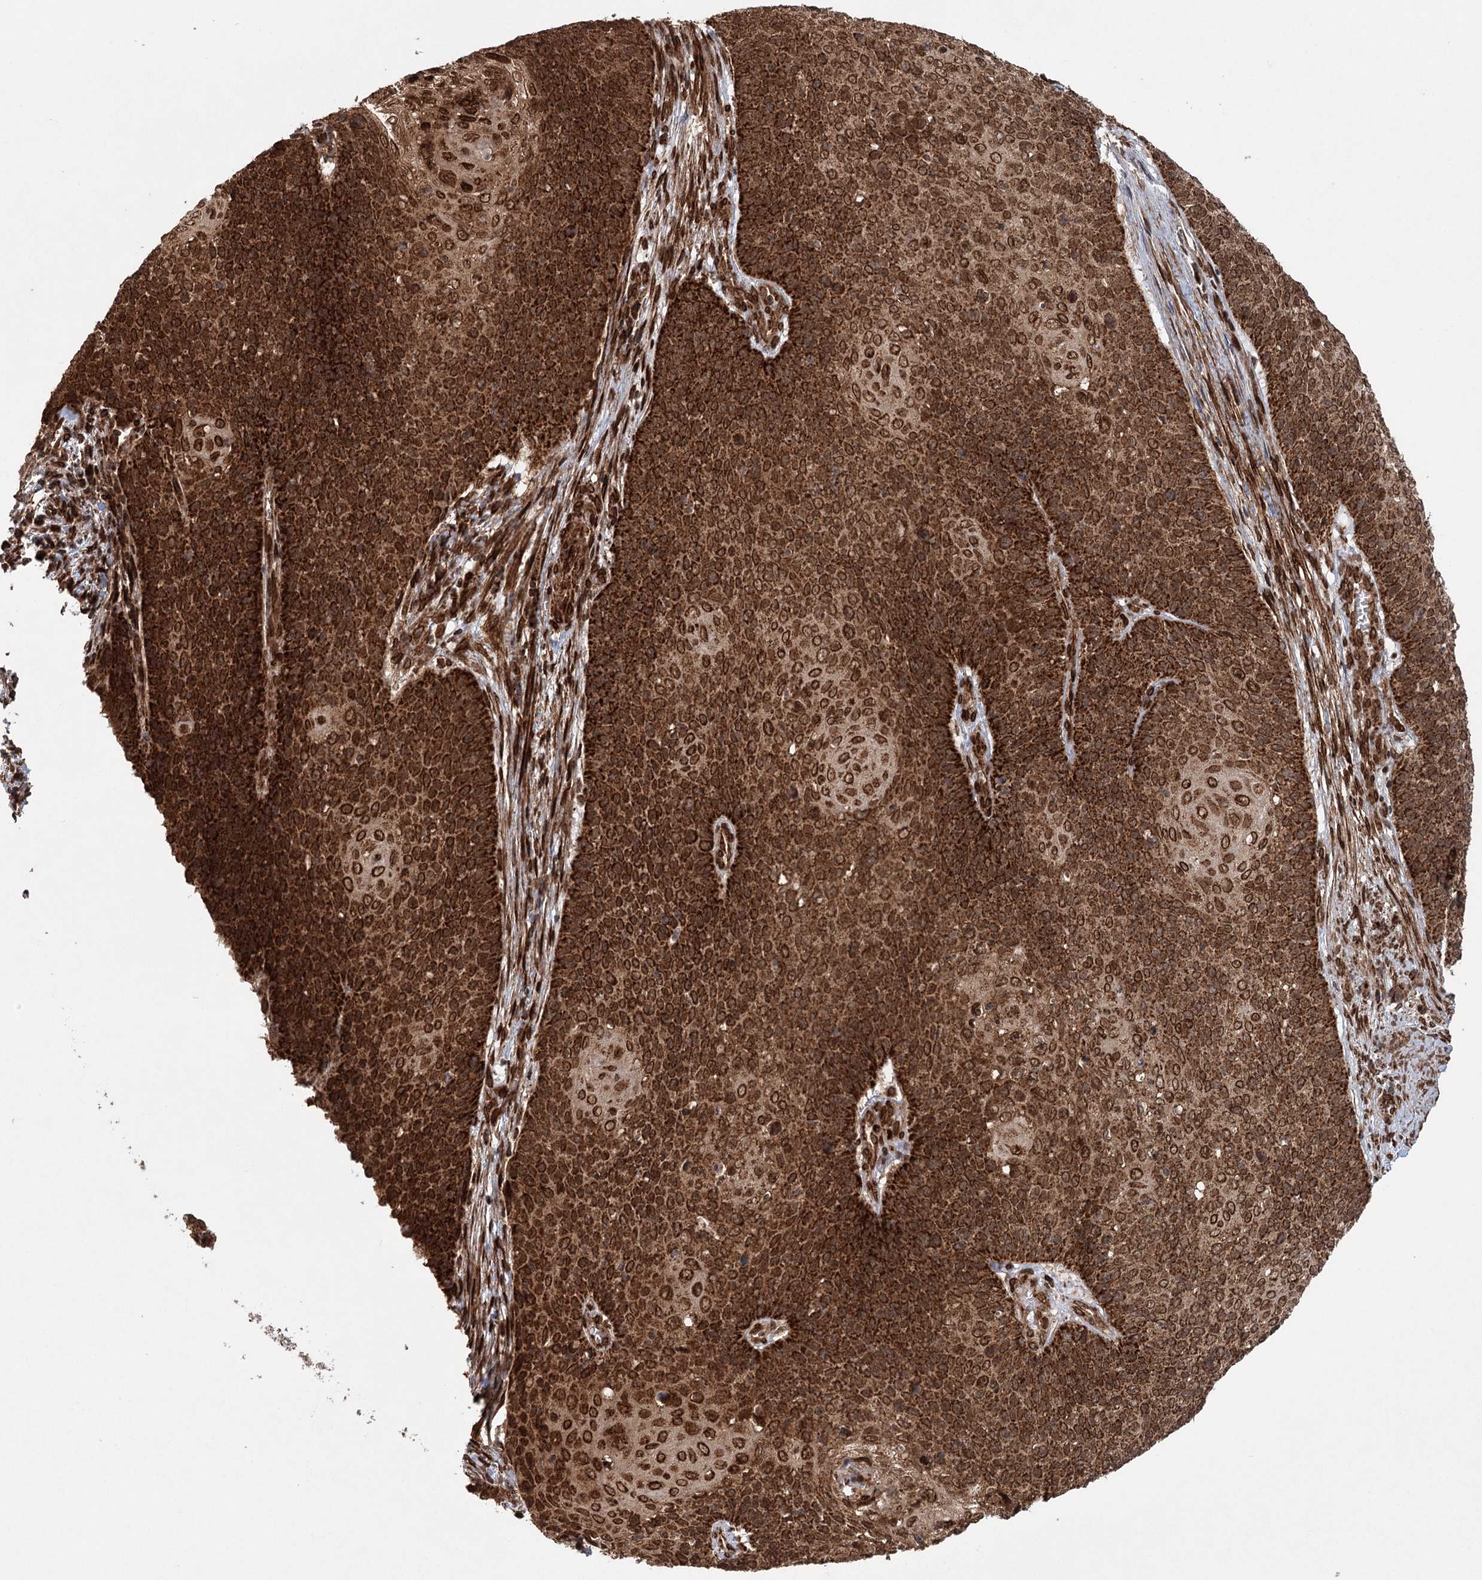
{"staining": {"intensity": "strong", "quantity": ">75%", "location": "cytoplasmic/membranous,nuclear"}, "tissue": "cervical cancer", "cell_type": "Tumor cells", "image_type": "cancer", "snomed": [{"axis": "morphology", "description": "Squamous cell carcinoma, NOS"}, {"axis": "topography", "description": "Cervix"}], "caption": "Strong cytoplasmic/membranous and nuclear positivity for a protein is identified in approximately >75% of tumor cells of cervical cancer (squamous cell carcinoma) using immunohistochemistry.", "gene": "BCKDHA", "patient": {"sex": "female", "age": 39}}